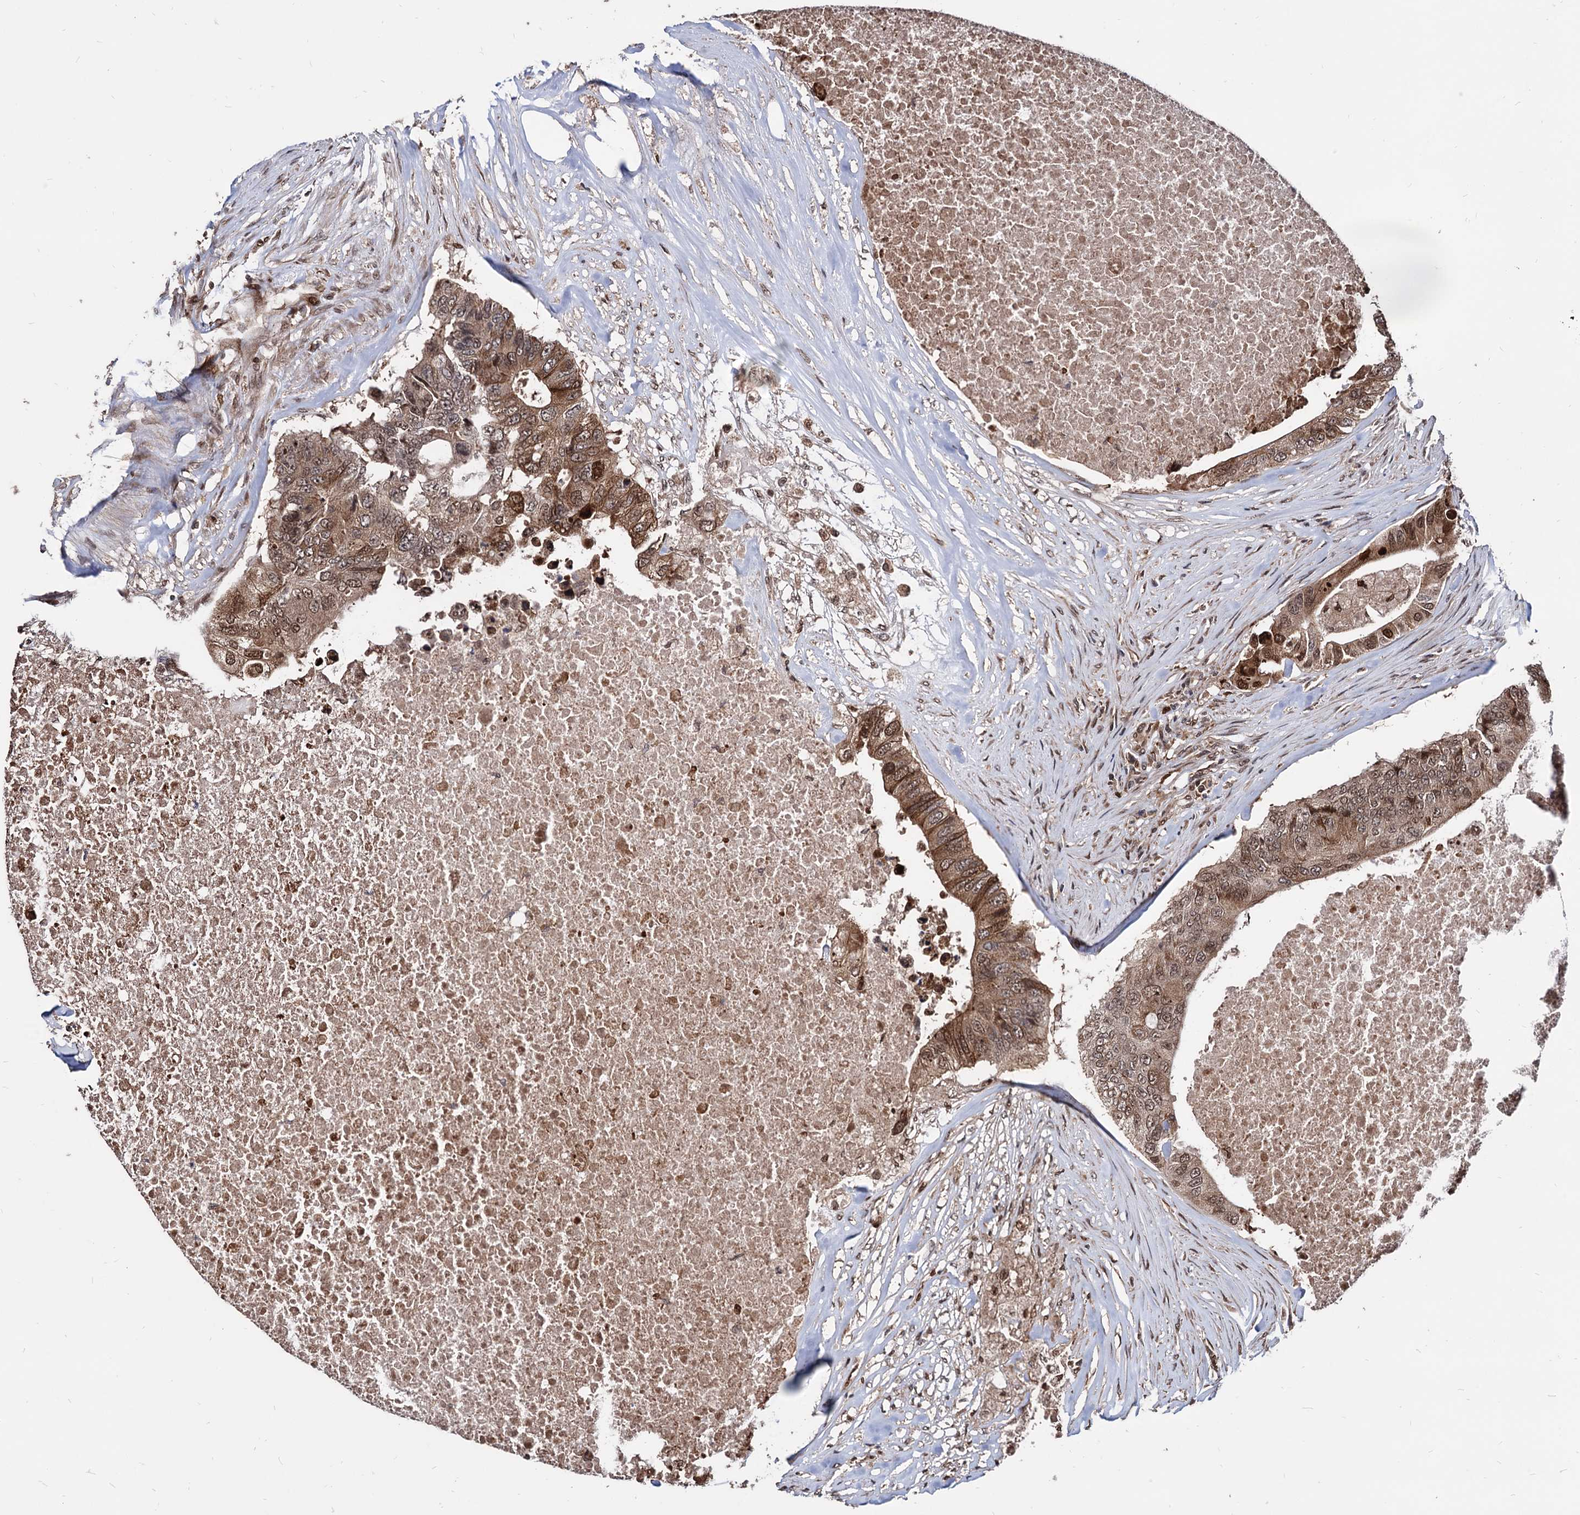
{"staining": {"intensity": "moderate", "quantity": ">75%", "location": "cytoplasmic/membranous,nuclear"}, "tissue": "colorectal cancer", "cell_type": "Tumor cells", "image_type": "cancer", "snomed": [{"axis": "morphology", "description": "Adenocarcinoma, NOS"}, {"axis": "topography", "description": "Colon"}], "caption": "This is a micrograph of immunohistochemistry staining of colorectal cancer (adenocarcinoma), which shows moderate positivity in the cytoplasmic/membranous and nuclear of tumor cells.", "gene": "ANKRD12", "patient": {"sex": "male", "age": 71}}